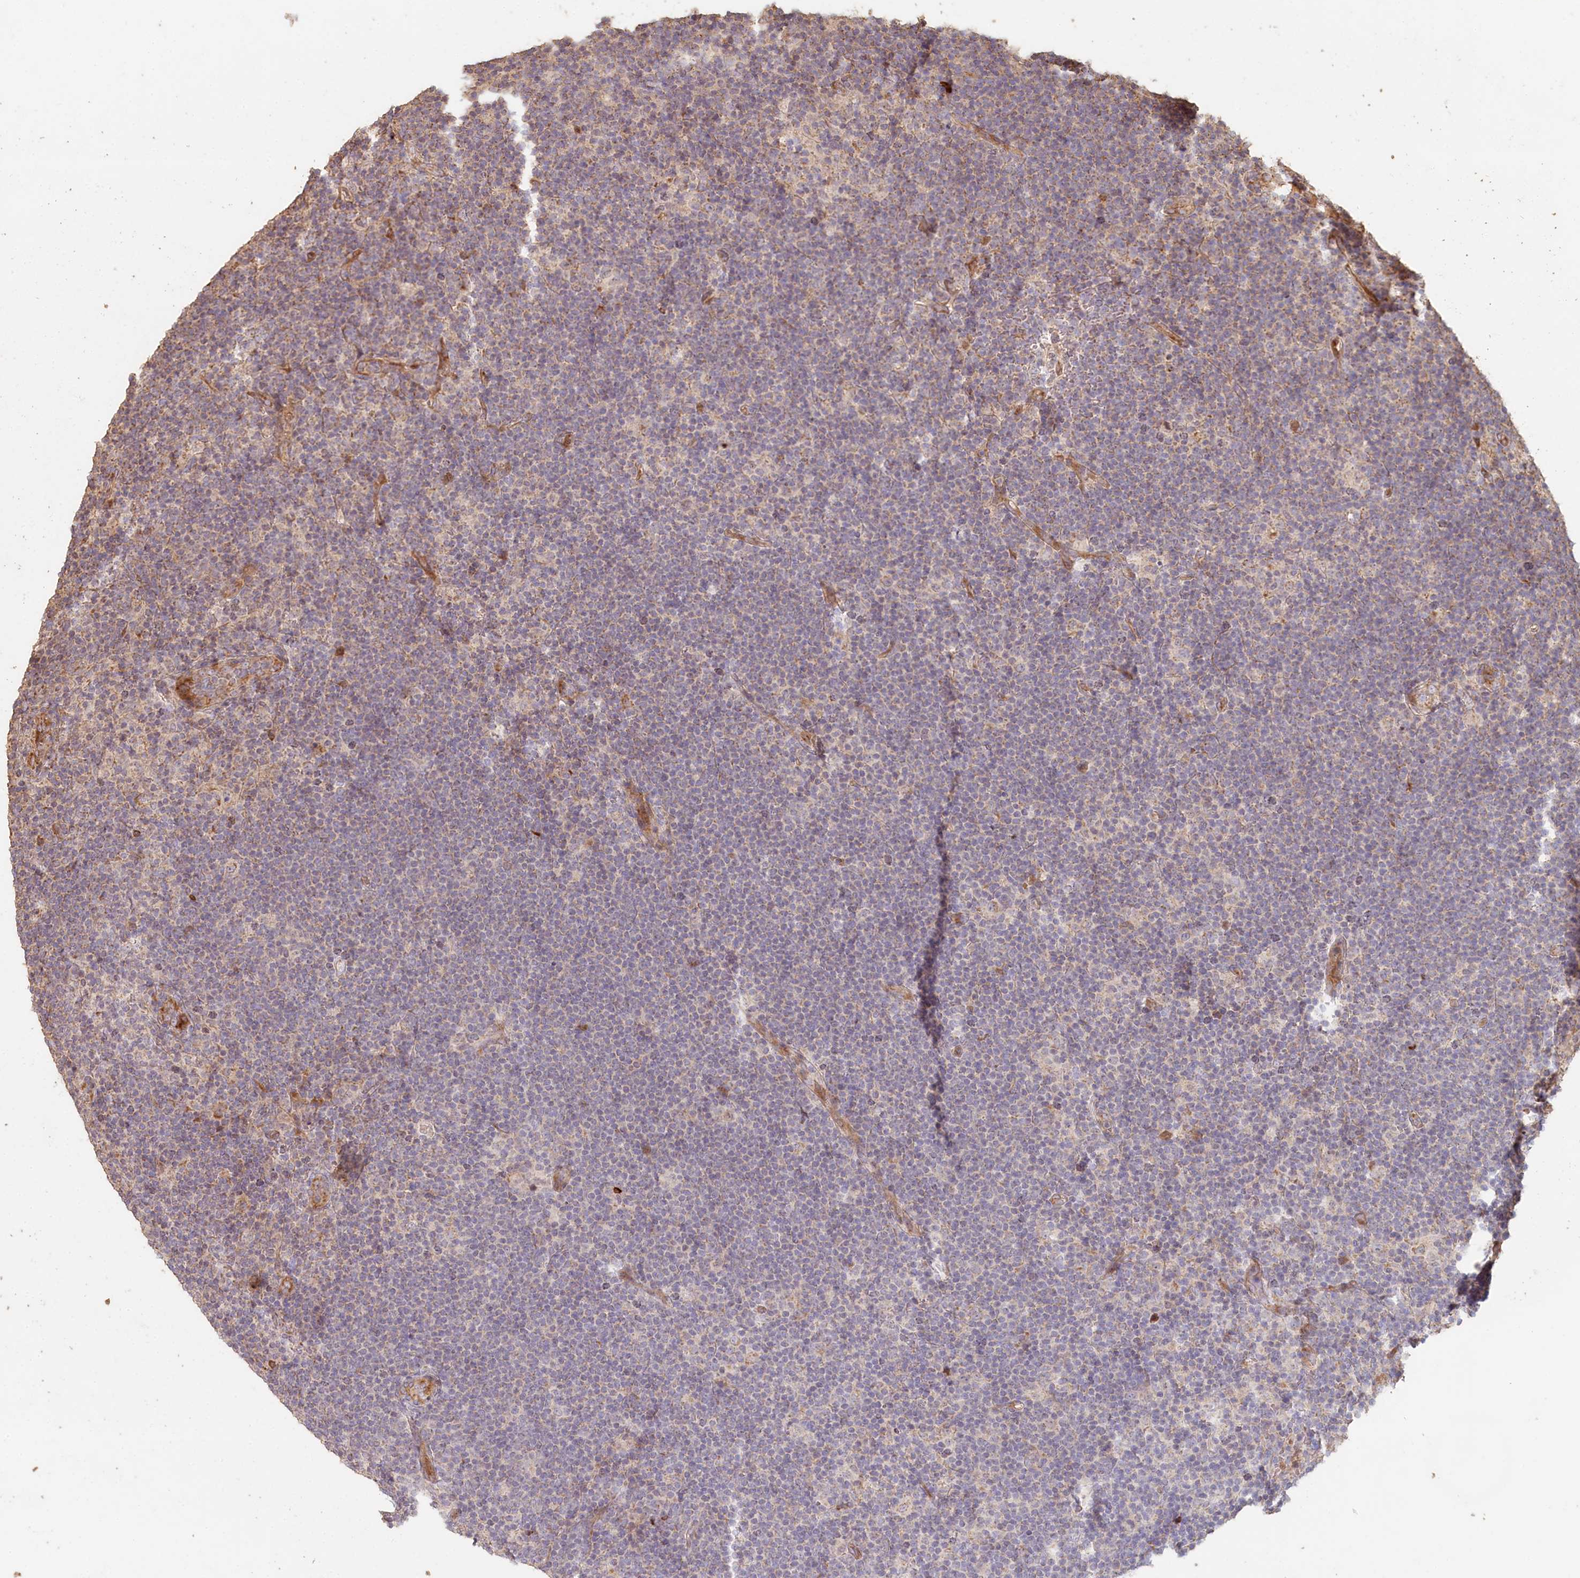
{"staining": {"intensity": "weak", "quantity": "<25%", "location": "cytoplasmic/membranous"}, "tissue": "lymphoma", "cell_type": "Tumor cells", "image_type": "cancer", "snomed": [{"axis": "morphology", "description": "Hodgkin's disease, NOS"}, {"axis": "topography", "description": "Lymph node"}], "caption": "IHC micrograph of neoplastic tissue: lymphoma stained with DAB (3,3'-diaminobenzidine) demonstrates no significant protein staining in tumor cells. (DAB IHC with hematoxylin counter stain).", "gene": "HAL", "patient": {"sex": "female", "age": 57}}